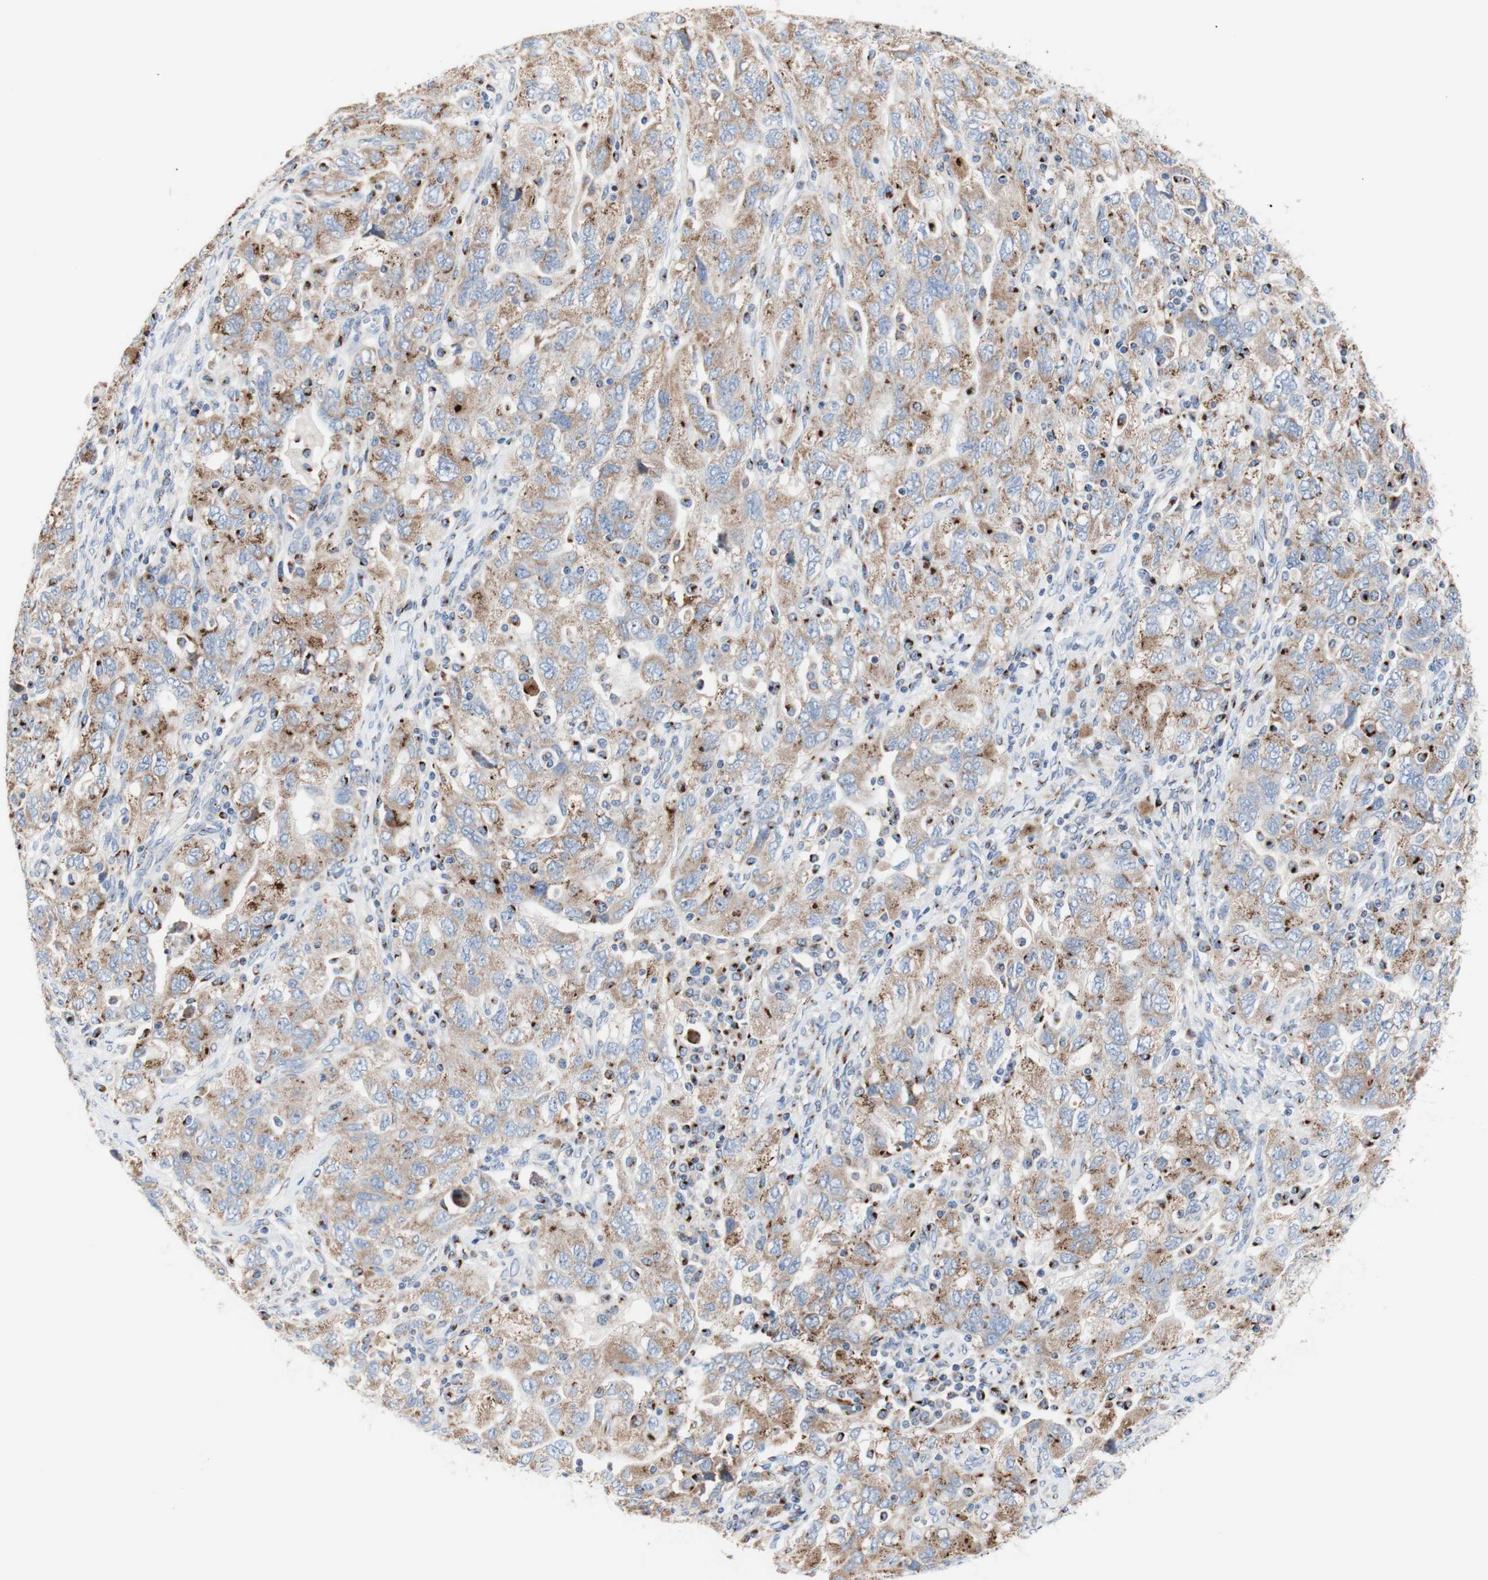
{"staining": {"intensity": "weak", "quantity": "25%-75%", "location": "cytoplasmic/membranous"}, "tissue": "ovarian cancer", "cell_type": "Tumor cells", "image_type": "cancer", "snomed": [{"axis": "morphology", "description": "Carcinoma, NOS"}, {"axis": "morphology", "description": "Cystadenocarcinoma, serous, NOS"}, {"axis": "topography", "description": "Ovary"}], "caption": "A micrograph showing weak cytoplasmic/membranous positivity in approximately 25%-75% of tumor cells in ovarian serous cystadenocarcinoma, as visualized by brown immunohistochemical staining.", "gene": "GALNT2", "patient": {"sex": "female", "age": 69}}